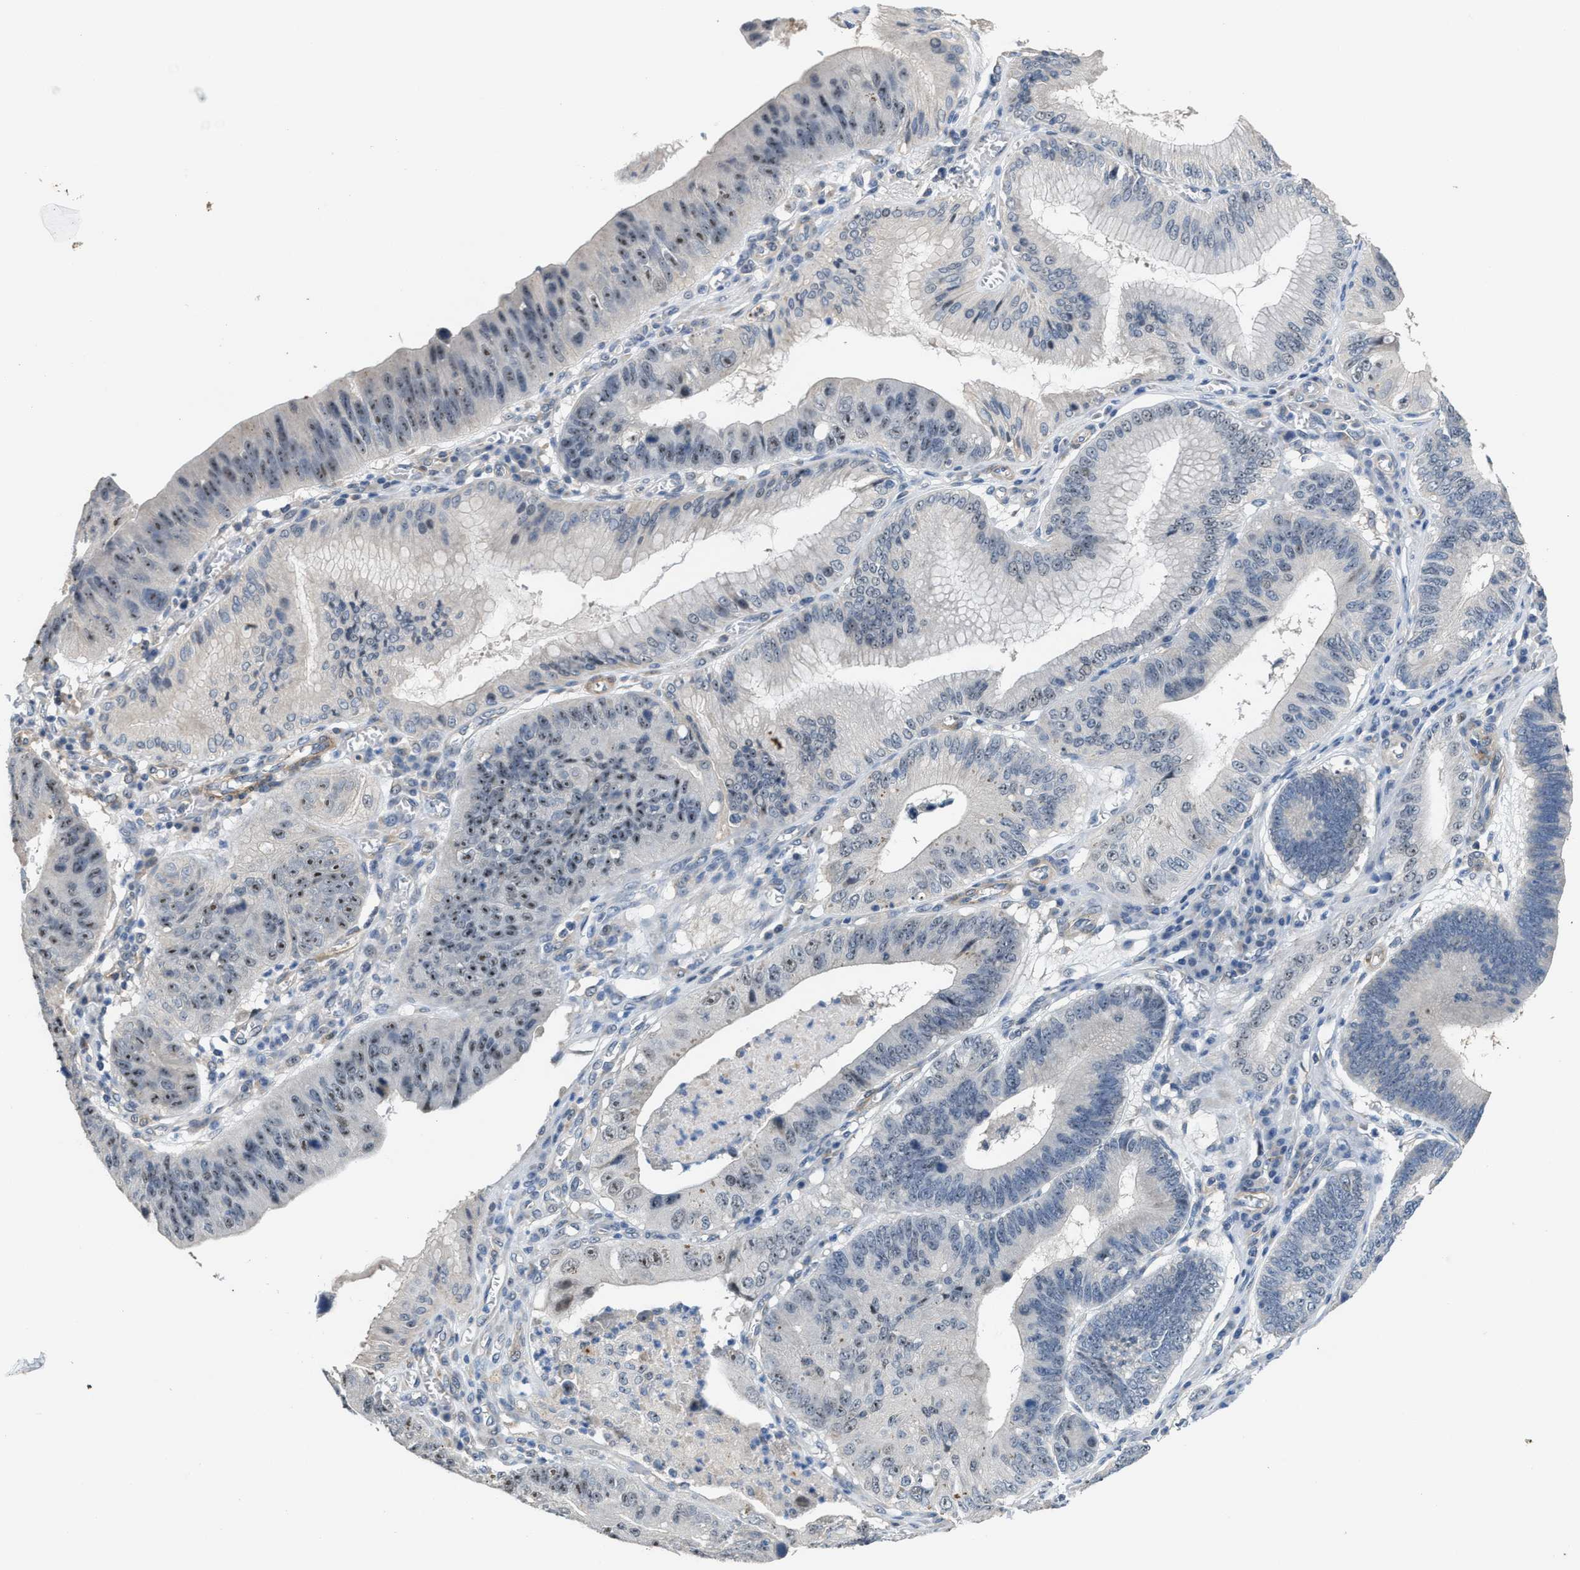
{"staining": {"intensity": "moderate", "quantity": "<25%", "location": "nuclear"}, "tissue": "stomach cancer", "cell_type": "Tumor cells", "image_type": "cancer", "snomed": [{"axis": "morphology", "description": "Adenocarcinoma, NOS"}, {"axis": "topography", "description": "Stomach"}], "caption": "DAB immunohistochemical staining of stomach adenocarcinoma exhibits moderate nuclear protein expression in approximately <25% of tumor cells. (IHC, brightfield microscopy, high magnification).", "gene": "ZNF783", "patient": {"sex": "male", "age": 59}}